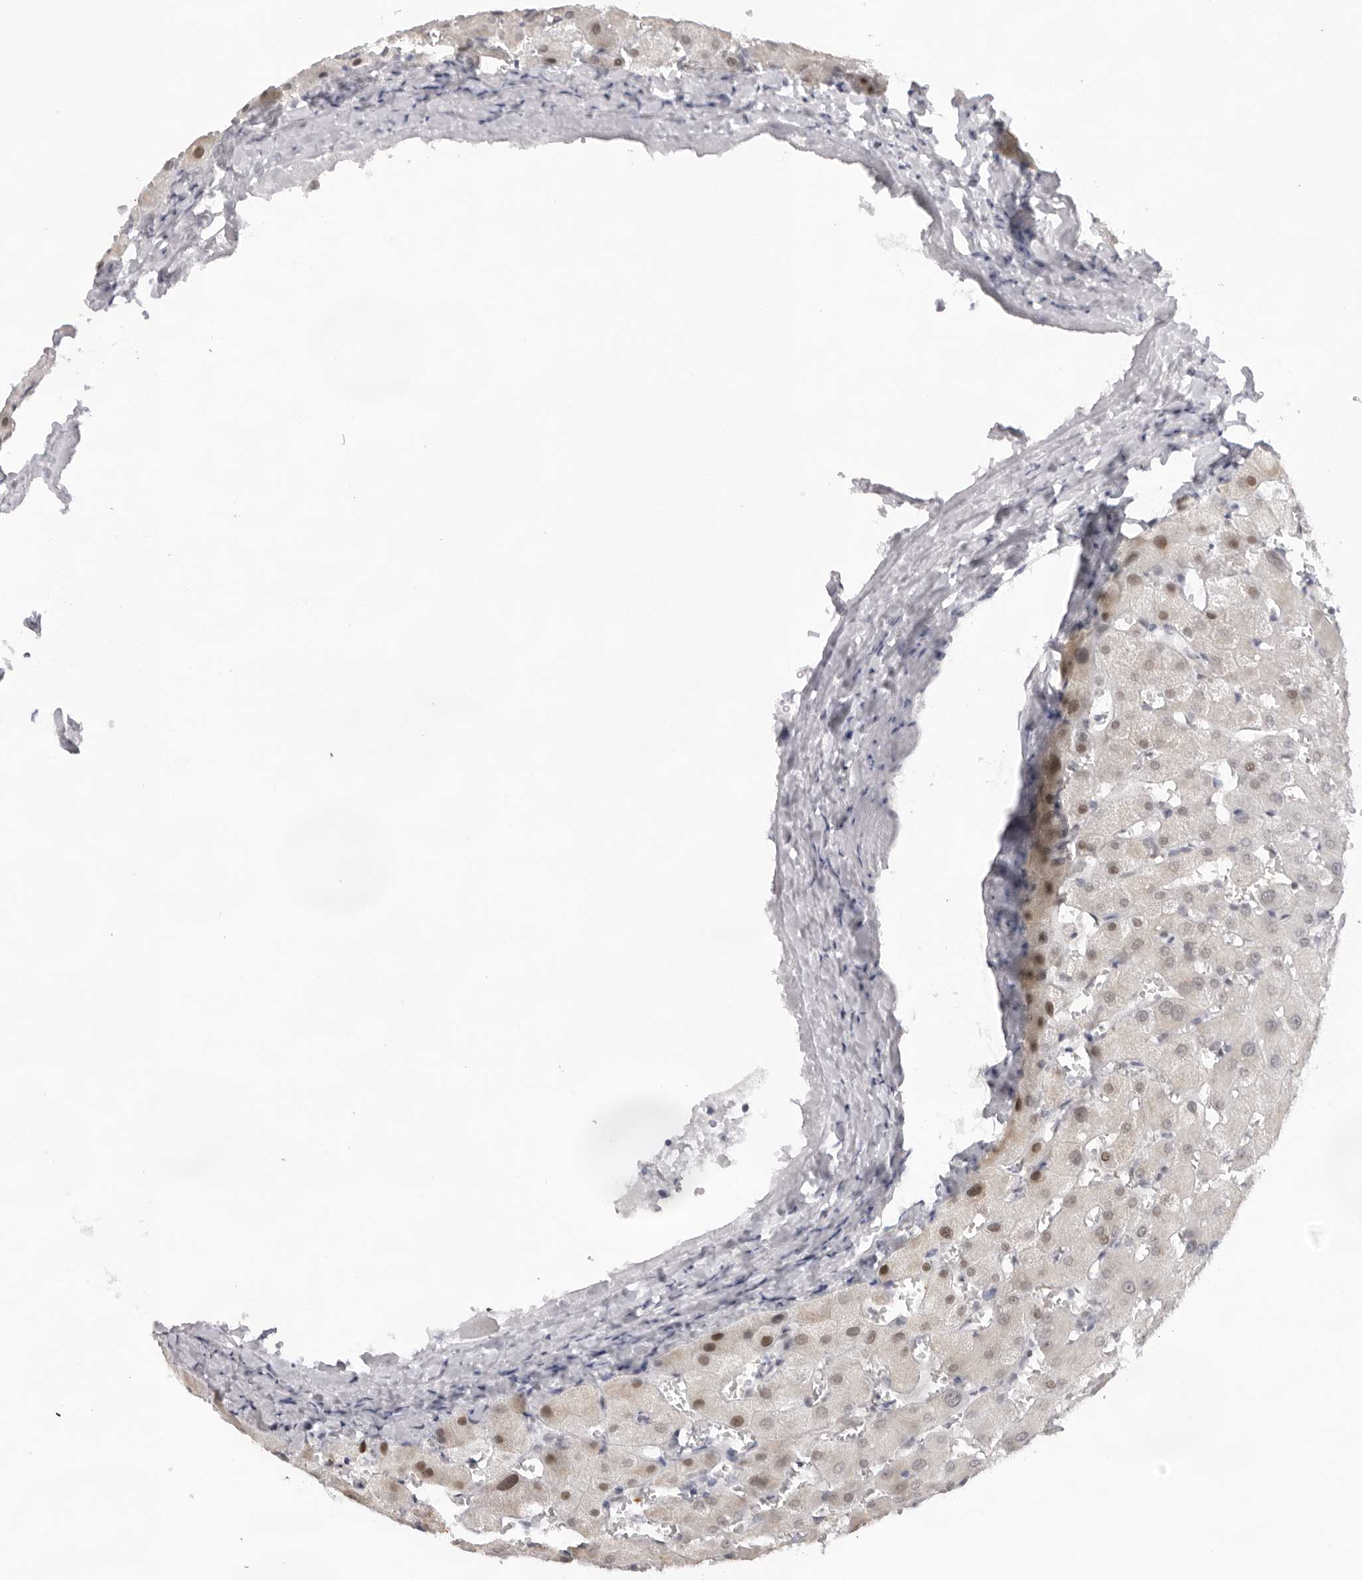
{"staining": {"intensity": "negative", "quantity": "none", "location": "none"}, "tissue": "liver", "cell_type": "Cholangiocytes", "image_type": "normal", "snomed": [{"axis": "morphology", "description": "Normal tissue, NOS"}, {"axis": "topography", "description": "Liver"}], "caption": "A high-resolution image shows immunohistochemistry staining of unremarkable liver, which displays no significant expression in cholangiocytes.", "gene": "KLK12", "patient": {"sex": "female", "age": 63}}